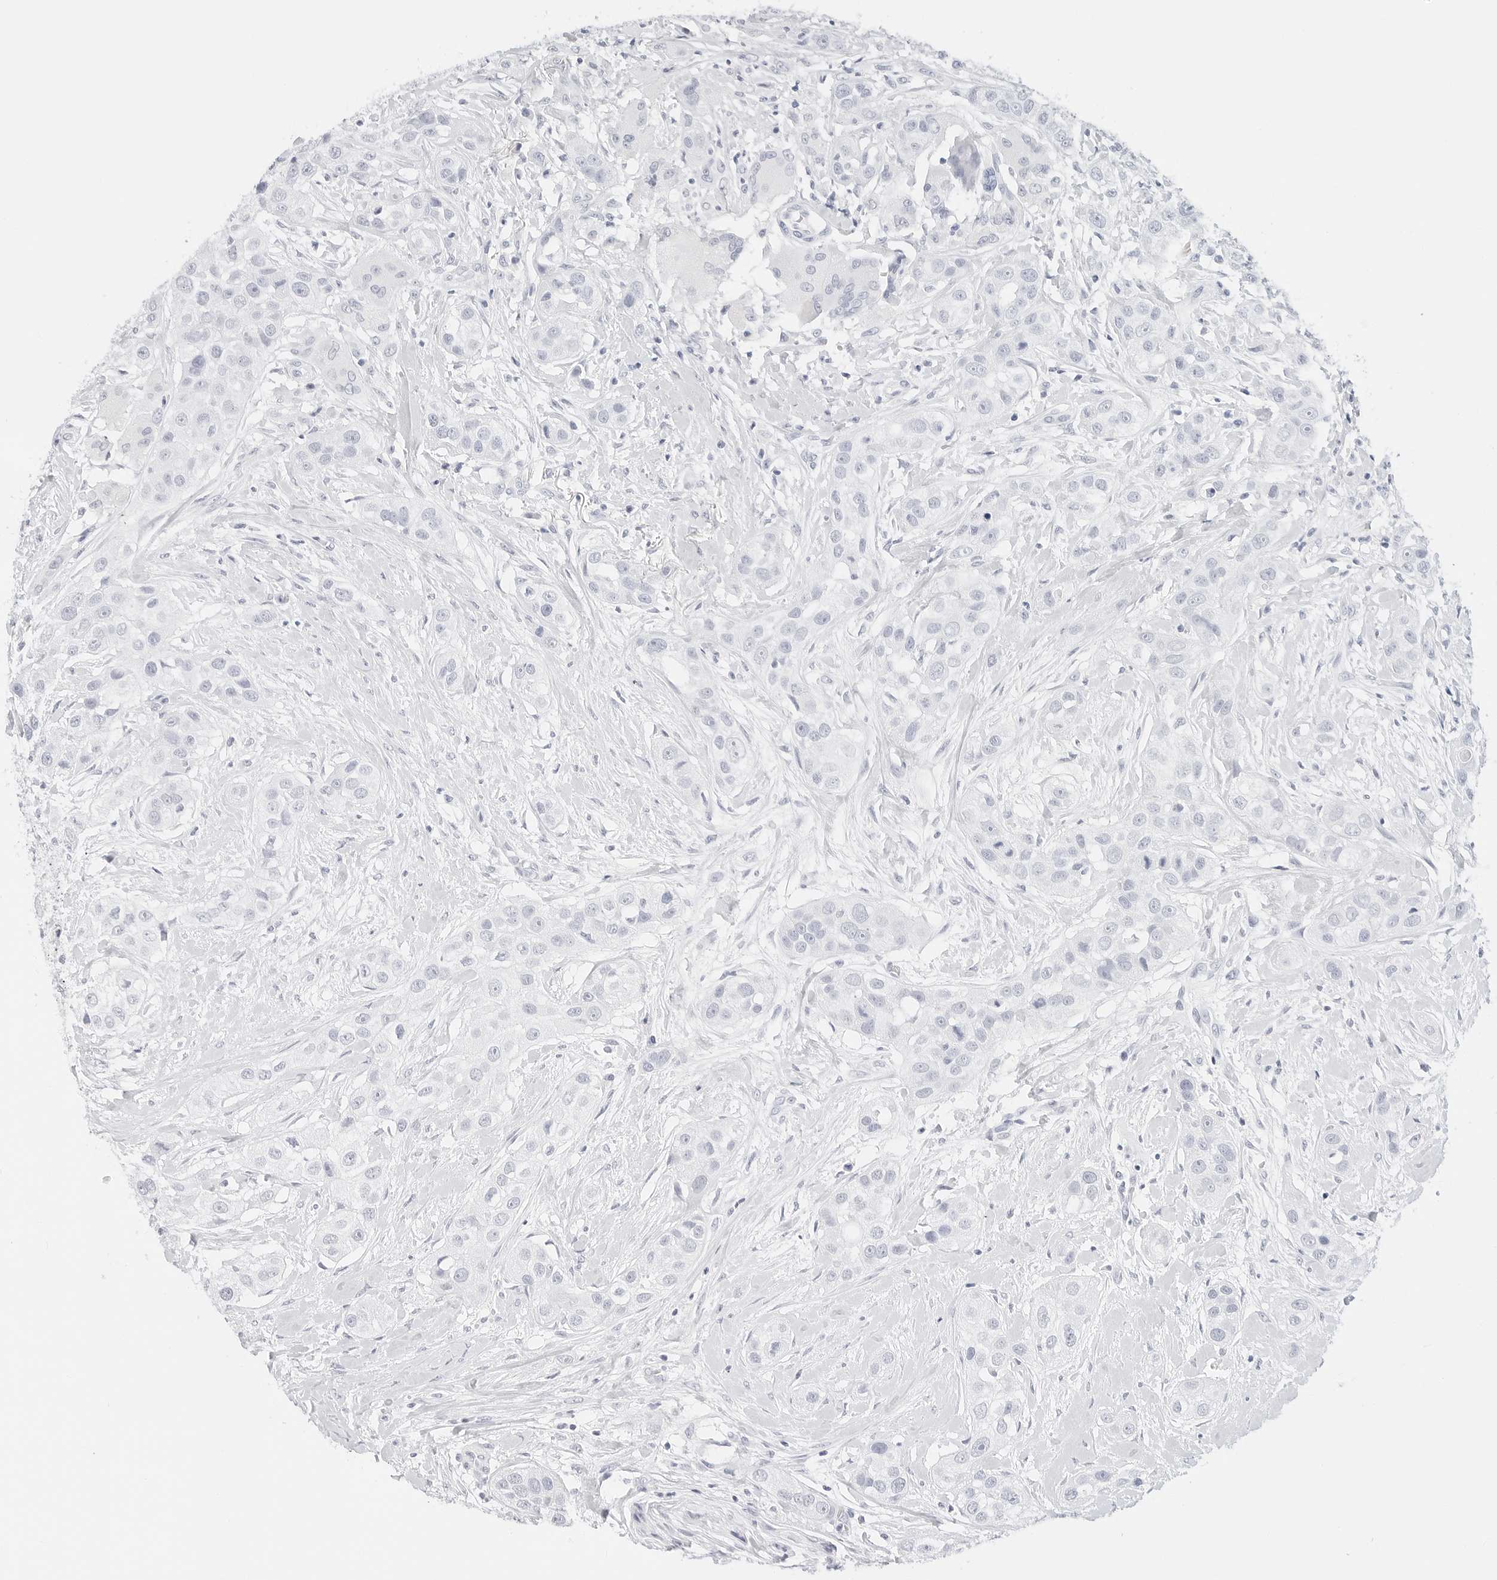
{"staining": {"intensity": "negative", "quantity": "none", "location": "none"}, "tissue": "head and neck cancer", "cell_type": "Tumor cells", "image_type": "cancer", "snomed": [{"axis": "morphology", "description": "Normal tissue, NOS"}, {"axis": "morphology", "description": "Squamous cell carcinoma, NOS"}, {"axis": "topography", "description": "Skeletal muscle"}, {"axis": "topography", "description": "Head-Neck"}], "caption": "A high-resolution micrograph shows immunohistochemistry staining of squamous cell carcinoma (head and neck), which reveals no significant positivity in tumor cells. Brightfield microscopy of immunohistochemistry (IHC) stained with DAB (3,3'-diaminobenzidine) (brown) and hematoxylin (blue), captured at high magnification.", "gene": "TFF2", "patient": {"sex": "male", "age": 51}}